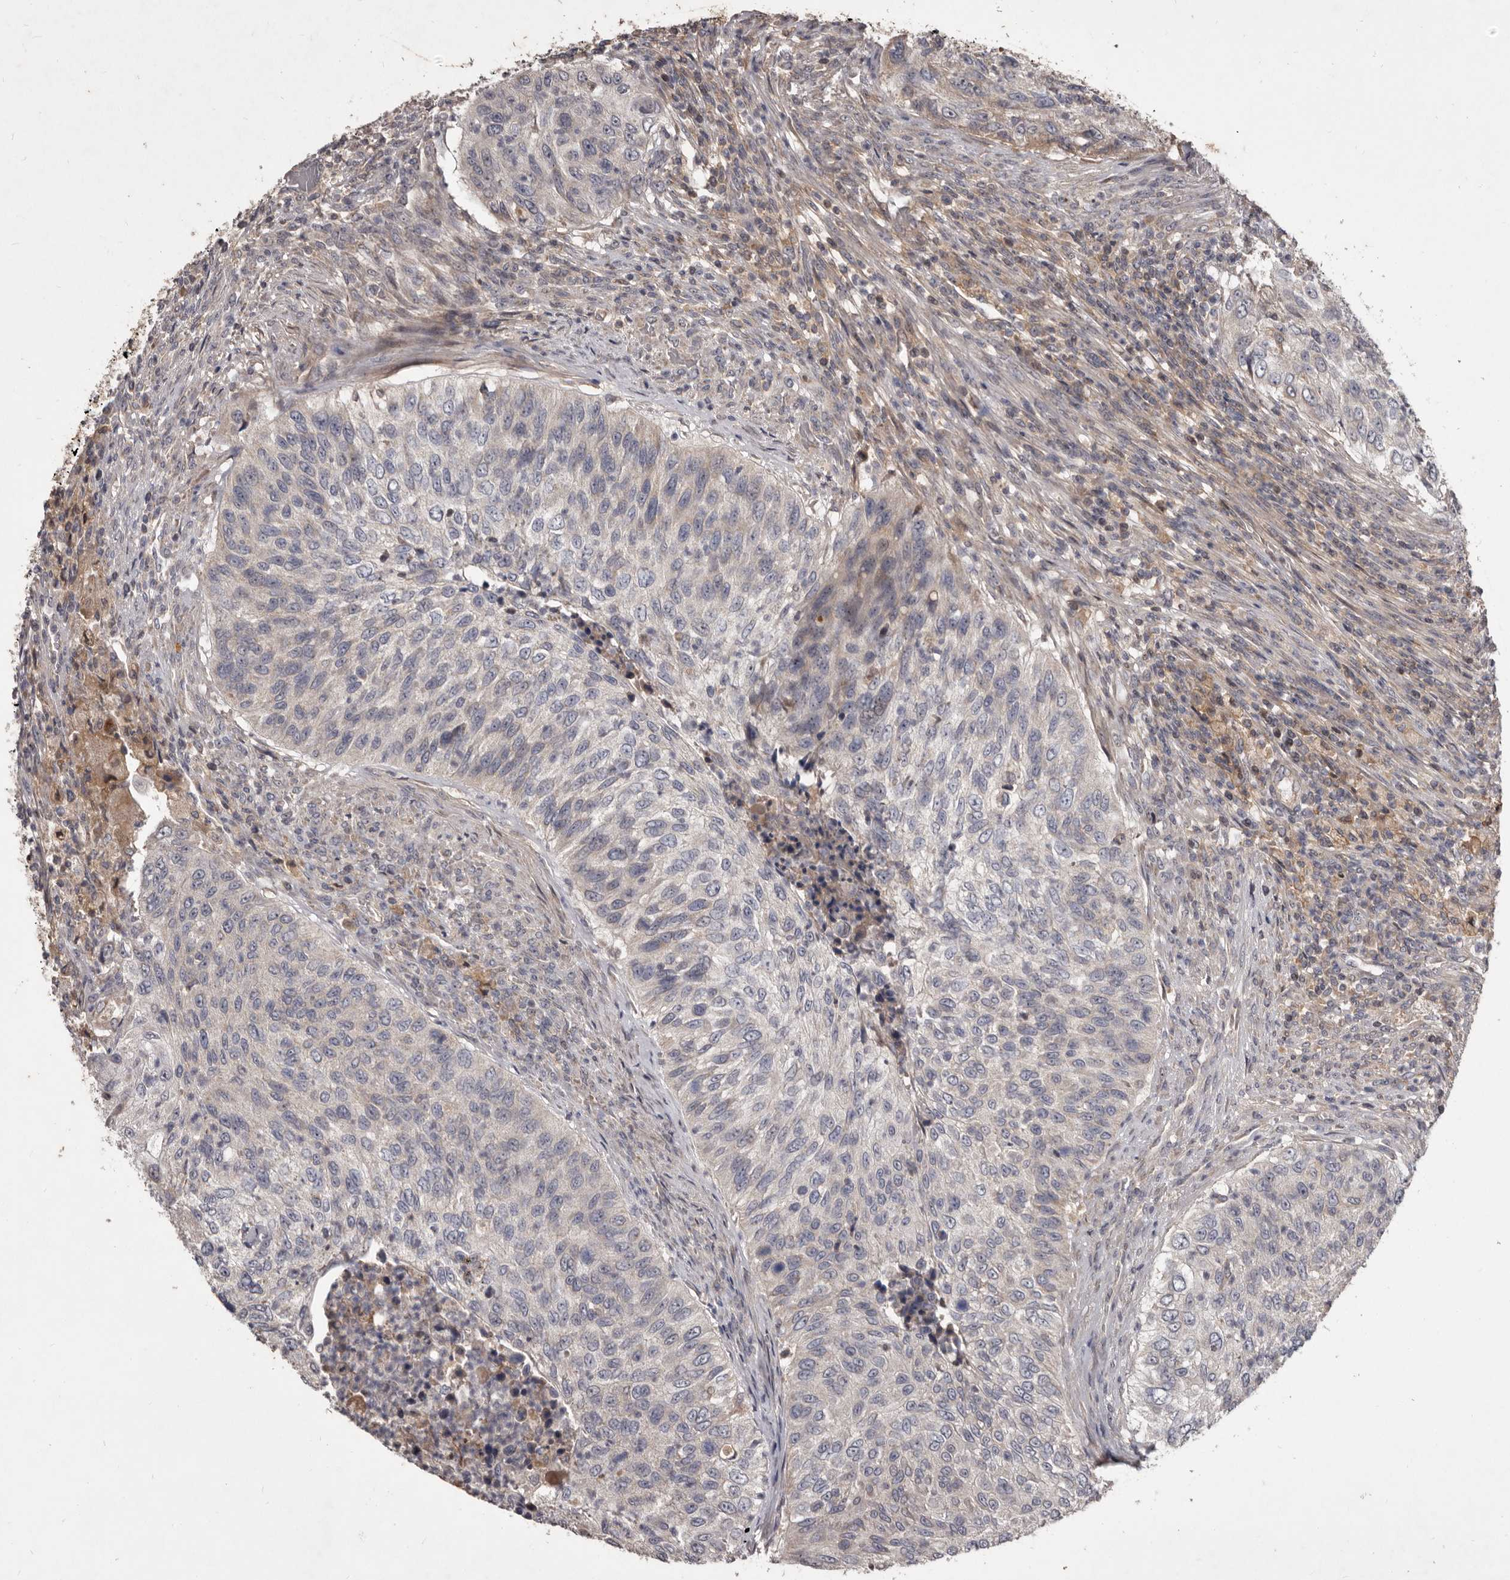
{"staining": {"intensity": "weak", "quantity": "<25%", "location": "cytoplasmic/membranous"}, "tissue": "urothelial cancer", "cell_type": "Tumor cells", "image_type": "cancer", "snomed": [{"axis": "morphology", "description": "Urothelial carcinoma, High grade"}, {"axis": "topography", "description": "Urinary bladder"}], "caption": "Immunohistochemical staining of human urothelial carcinoma (high-grade) displays no significant staining in tumor cells.", "gene": "FLAD1", "patient": {"sex": "female", "age": 60}}